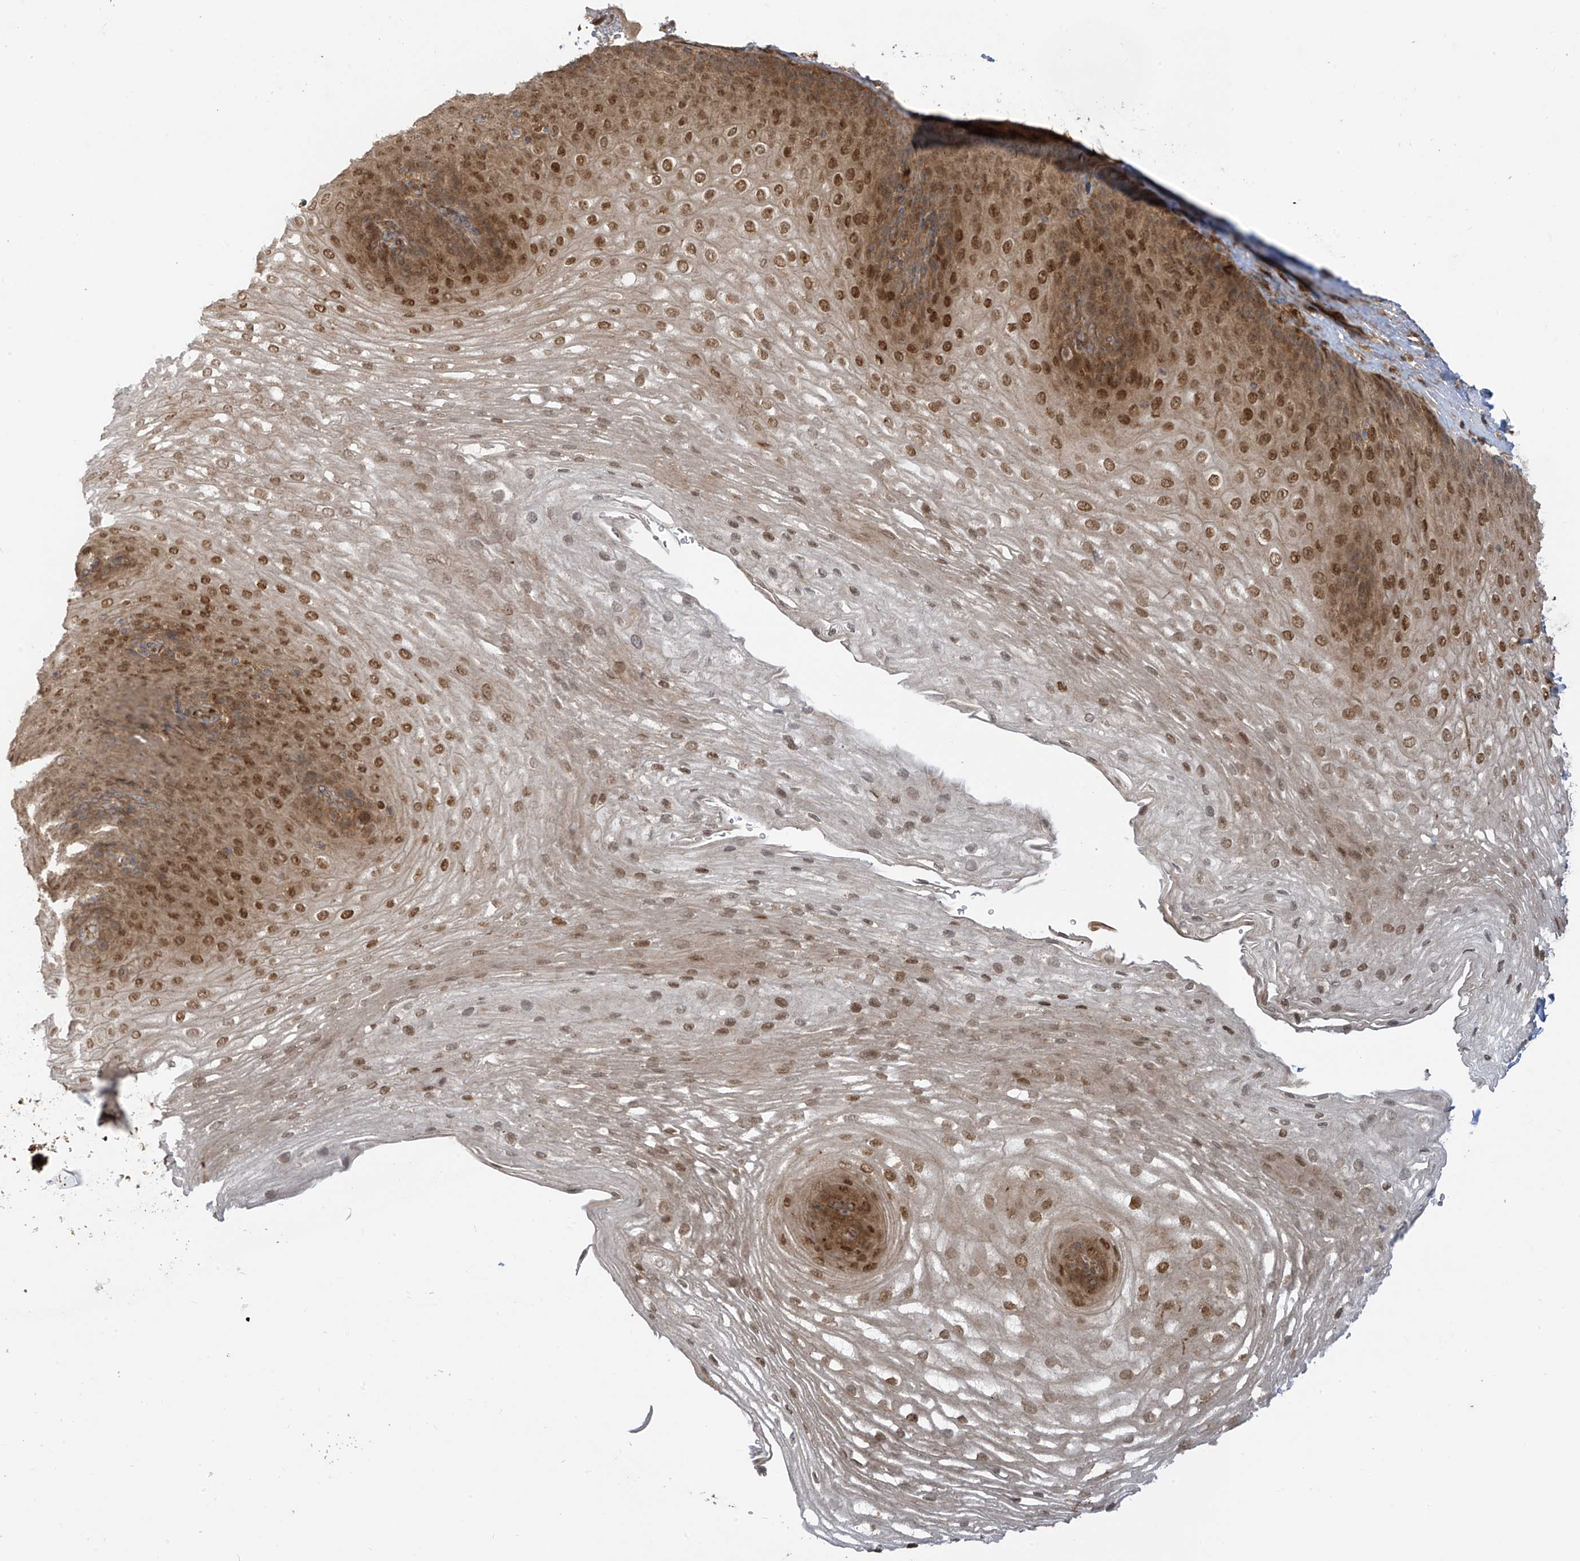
{"staining": {"intensity": "moderate", "quantity": ">75%", "location": "nuclear"}, "tissue": "esophagus", "cell_type": "Squamous epithelial cells", "image_type": "normal", "snomed": [{"axis": "morphology", "description": "Normal tissue, NOS"}, {"axis": "topography", "description": "Esophagus"}], "caption": "About >75% of squamous epithelial cells in normal human esophagus show moderate nuclear protein expression as visualized by brown immunohistochemical staining.", "gene": "ATAD2B", "patient": {"sex": "female", "age": 66}}